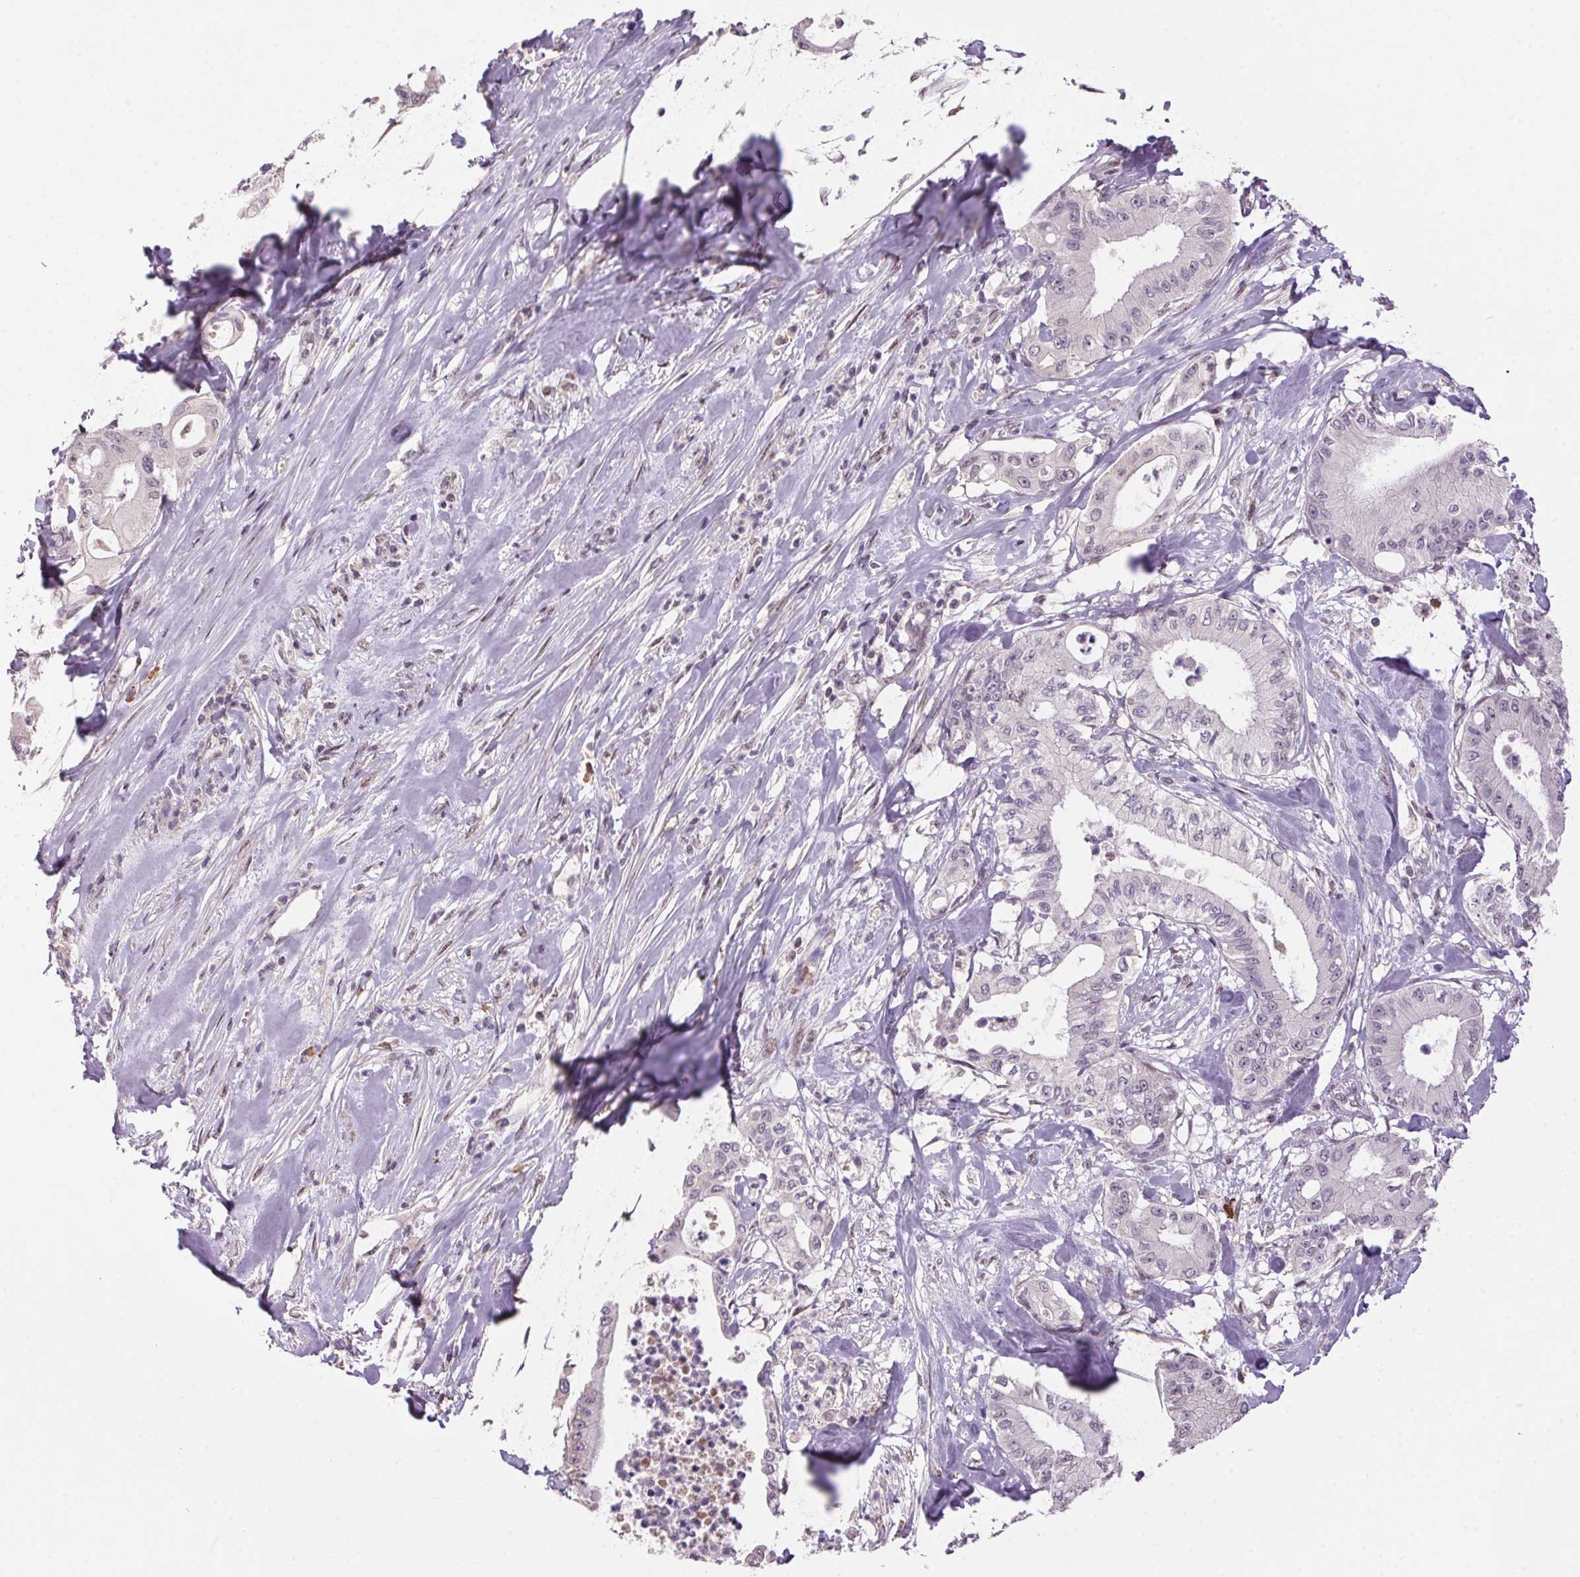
{"staining": {"intensity": "negative", "quantity": "none", "location": "none"}, "tissue": "pancreatic cancer", "cell_type": "Tumor cells", "image_type": "cancer", "snomed": [{"axis": "morphology", "description": "Adenocarcinoma, NOS"}, {"axis": "topography", "description": "Pancreas"}], "caption": "This is a image of immunohistochemistry staining of pancreatic adenocarcinoma, which shows no staining in tumor cells.", "gene": "ZBTB4", "patient": {"sex": "male", "age": 71}}